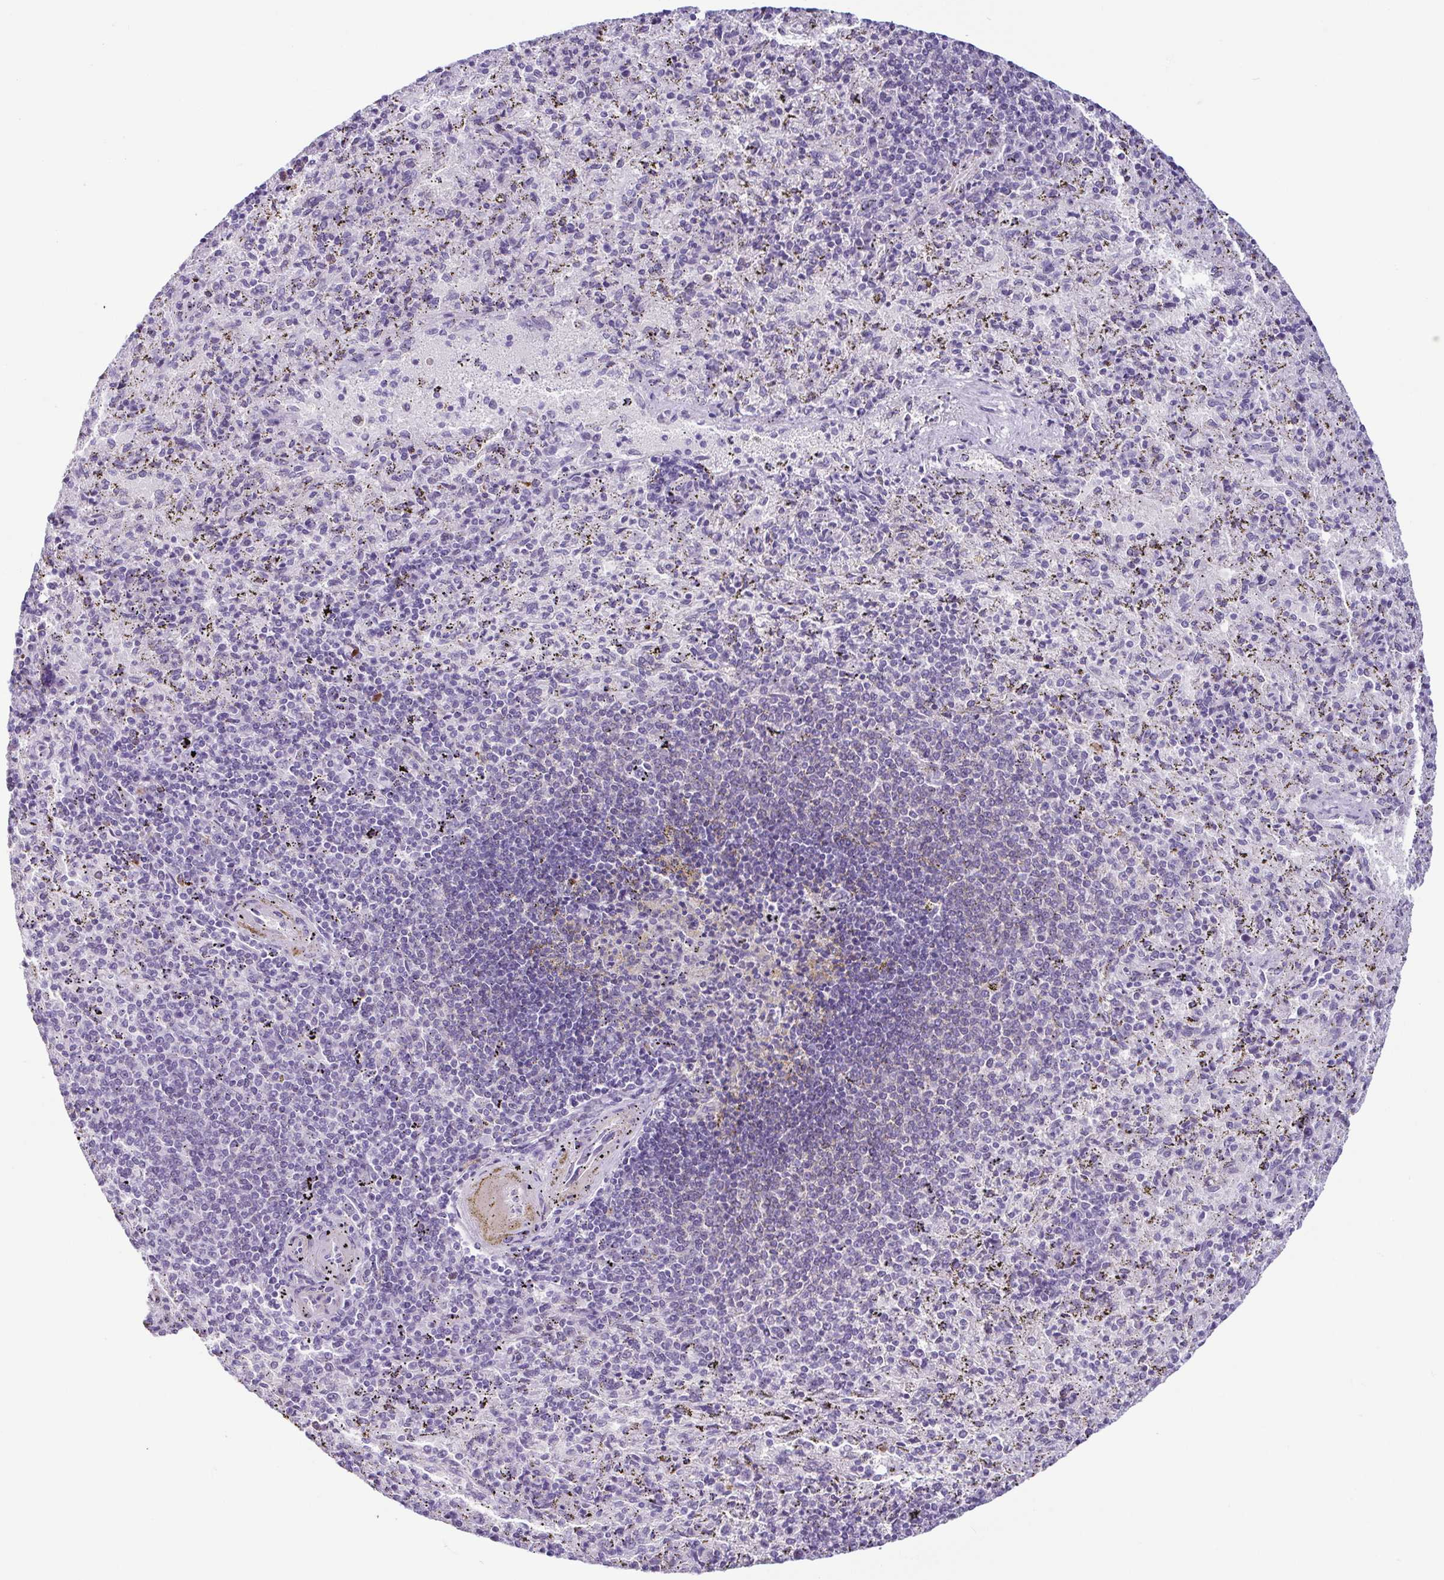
{"staining": {"intensity": "negative", "quantity": "none", "location": "none"}, "tissue": "spleen", "cell_type": "Cells in red pulp", "image_type": "normal", "snomed": [{"axis": "morphology", "description": "Normal tissue, NOS"}, {"axis": "topography", "description": "Spleen"}], "caption": "Immunohistochemistry histopathology image of normal spleen stained for a protein (brown), which shows no staining in cells in red pulp.", "gene": "TERT", "patient": {"sex": "male", "age": 57}}